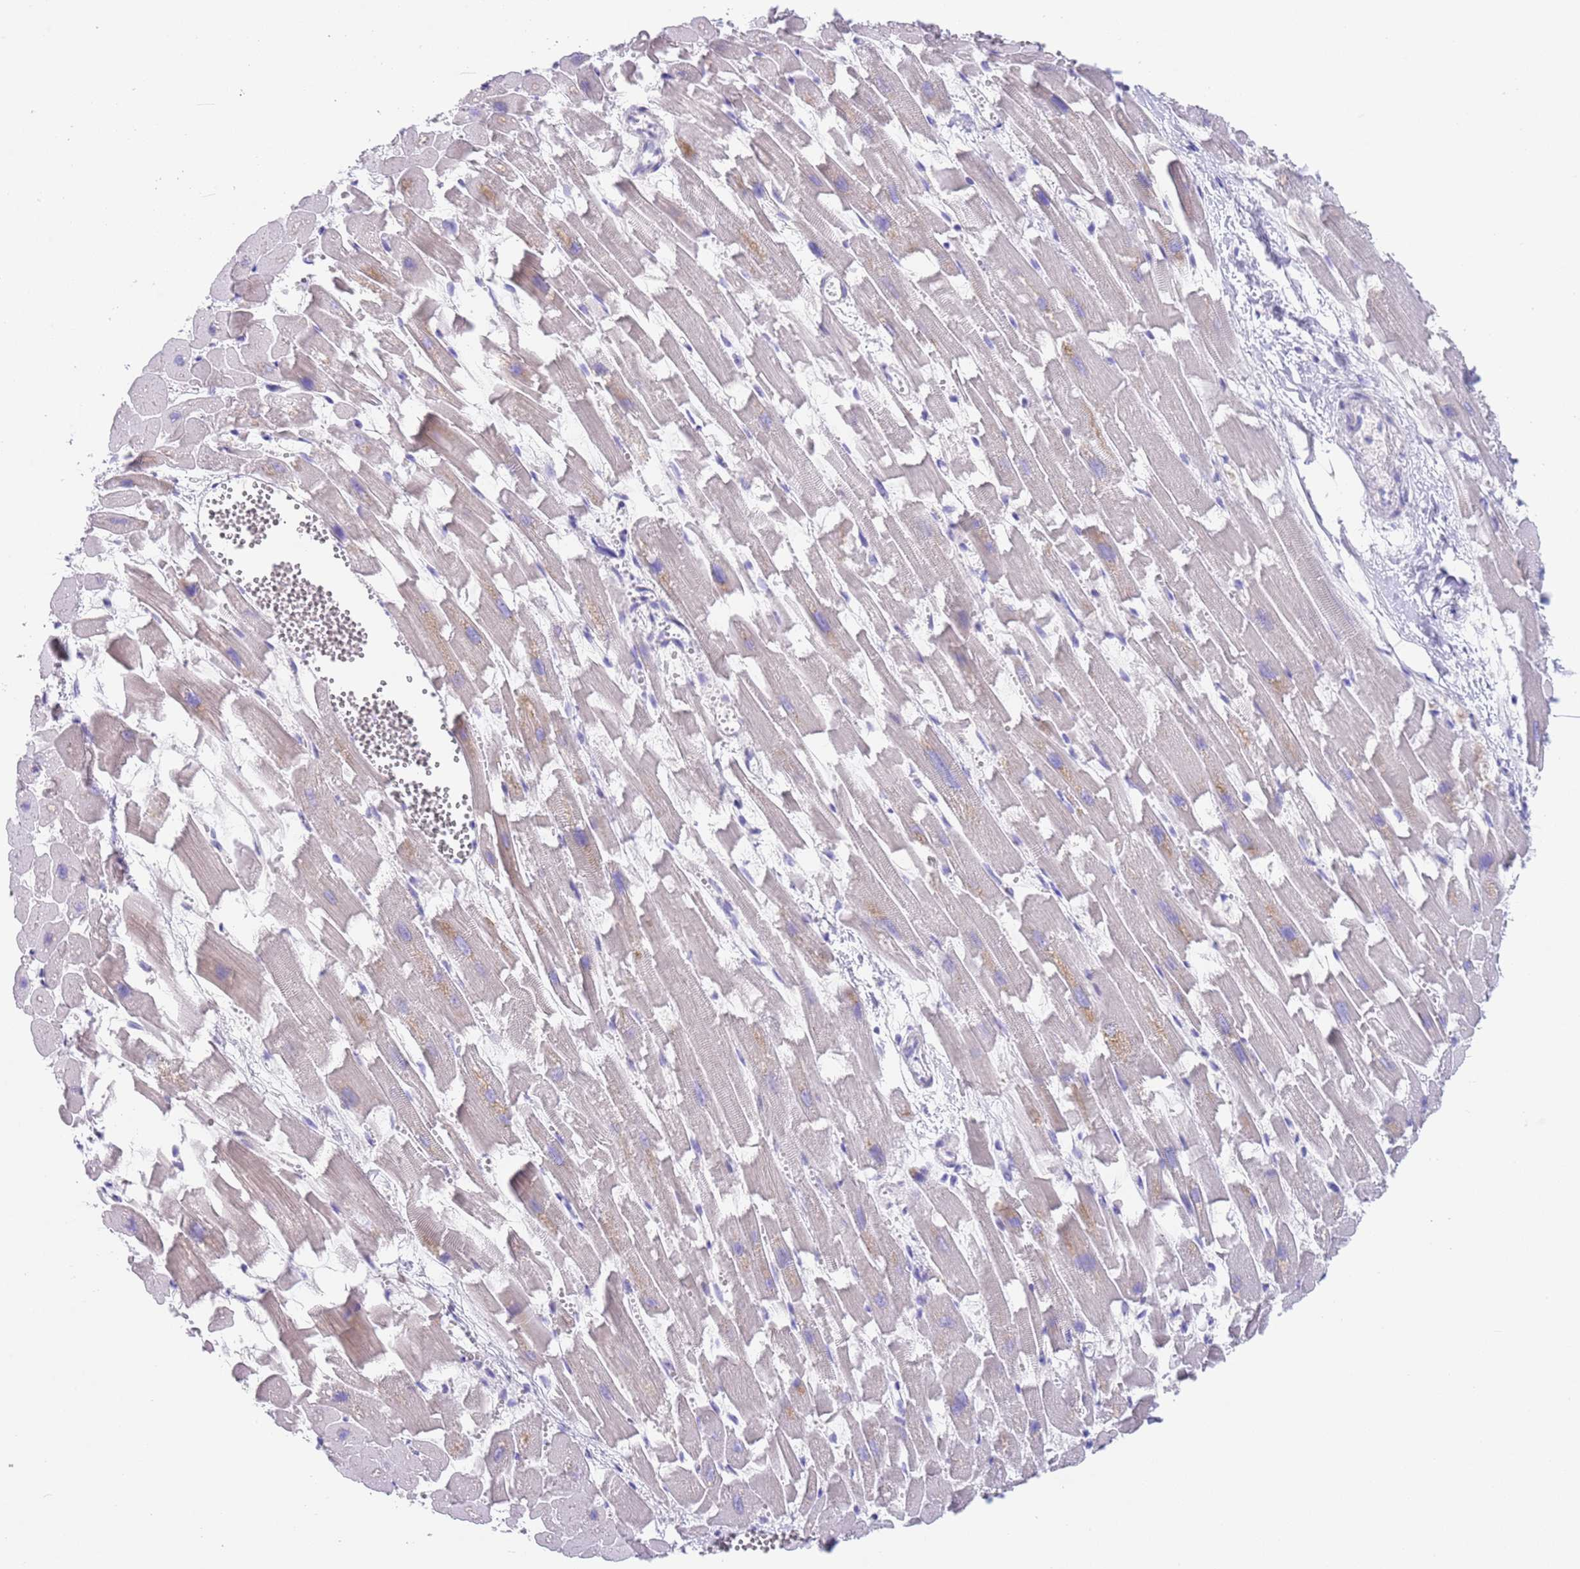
{"staining": {"intensity": "weak", "quantity": "25%-75%", "location": "cytoplasmic/membranous"}, "tissue": "heart muscle", "cell_type": "Cardiomyocytes", "image_type": "normal", "snomed": [{"axis": "morphology", "description": "Normal tissue, NOS"}, {"axis": "topography", "description": "Heart"}], "caption": "This is an image of immunohistochemistry (IHC) staining of benign heart muscle, which shows weak positivity in the cytoplasmic/membranous of cardiomyocytes.", "gene": "SPIRE2", "patient": {"sex": "female", "age": 64}}